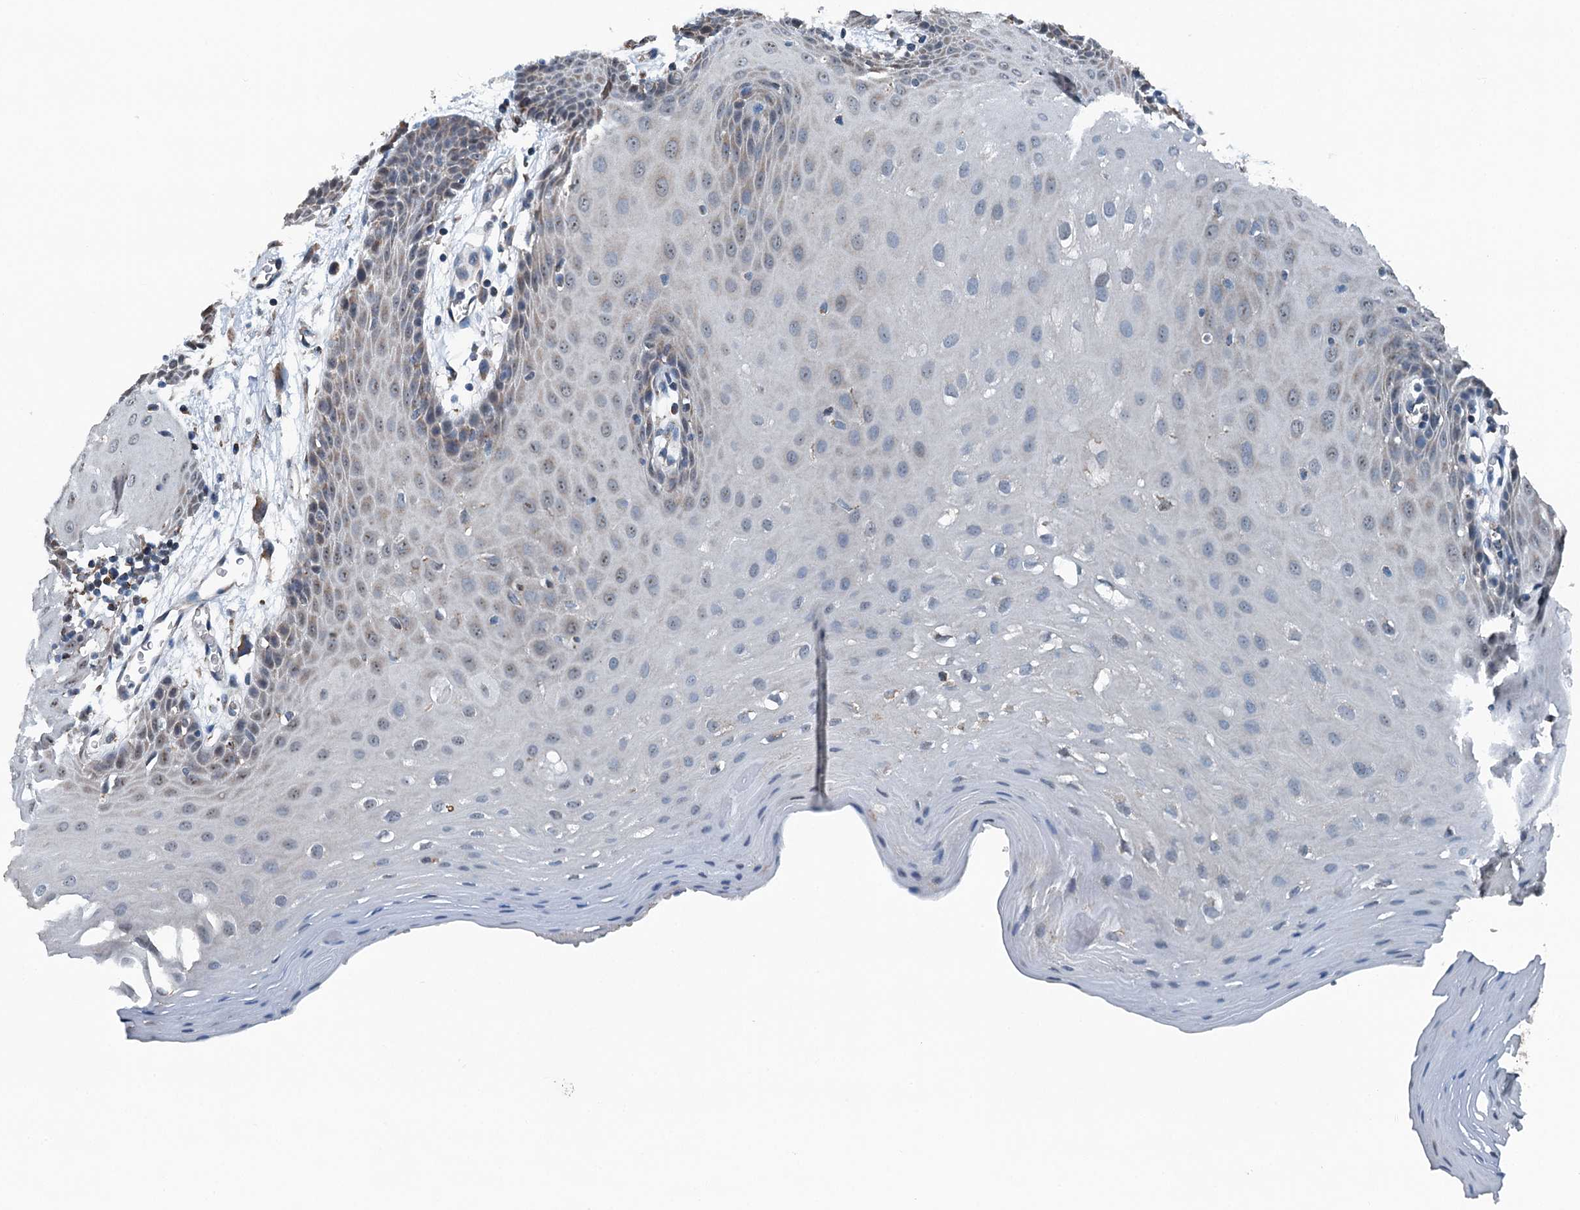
{"staining": {"intensity": "weak", "quantity": "25%-75%", "location": "cytoplasmic/membranous"}, "tissue": "oral mucosa", "cell_type": "Squamous epithelial cells", "image_type": "normal", "snomed": [{"axis": "morphology", "description": "Normal tissue, NOS"}, {"axis": "topography", "description": "Skeletal muscle"}, {"axis": "topography", "description": "Oral tissue"}, {"axis": "topography", "description": "Salivary gland"}, {"axis": "topography", "description": "Peripheral nerve tissue"}], "caption": "Weak cytoplasmic/membranous staining for a protein is present in approximately 25%-75% of squamous epithelial cells of benign oral mucosa using immunohistochemistry.", "gene": "TRPT1", "patient": {"sex": "male", "age": 54}}